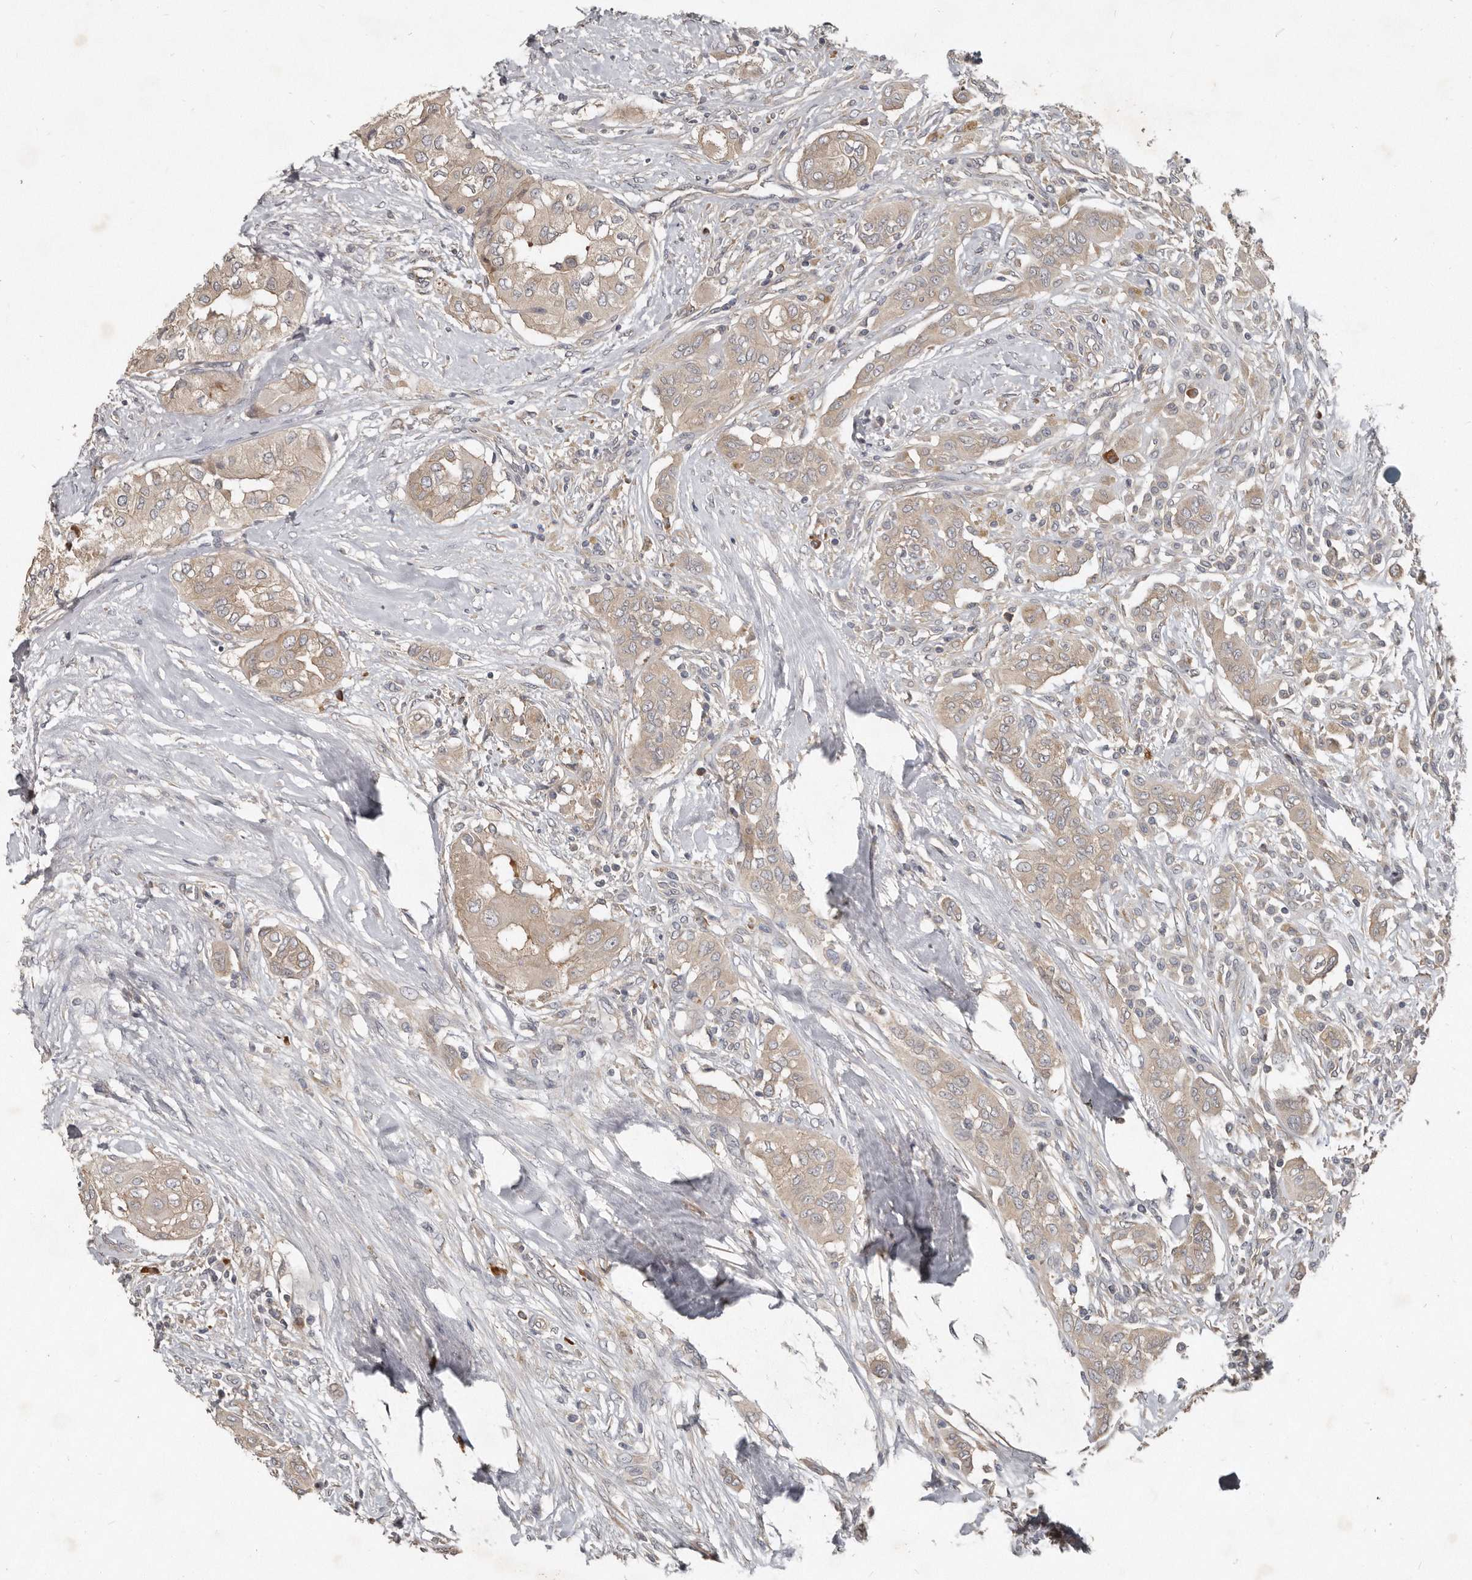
{"staining": {"intensity": "weak", "quantity": ">75%", "location": "cytoplasmic/membranous"}, "tissue": "thyroid cancer", "cell_type": "Tumor cells", "image_type": "cancer", "snomed": [{"axis": "morphology", "description": "Papillary adenocarcinoma, NOS"}, {"axis": "topography", "description": "Thyroid gland"}], "caption": "DAB (3,3'-diaminobenzidine) immunohistochemical staining of thyroid cancer (papillary adenocarcinoma) displays weak cytoplasmic/membranous protein expression in approximately >75% of tumor cells.", "gene": "AKNAD1", "patient": {"sex": "female", "age": 59}}